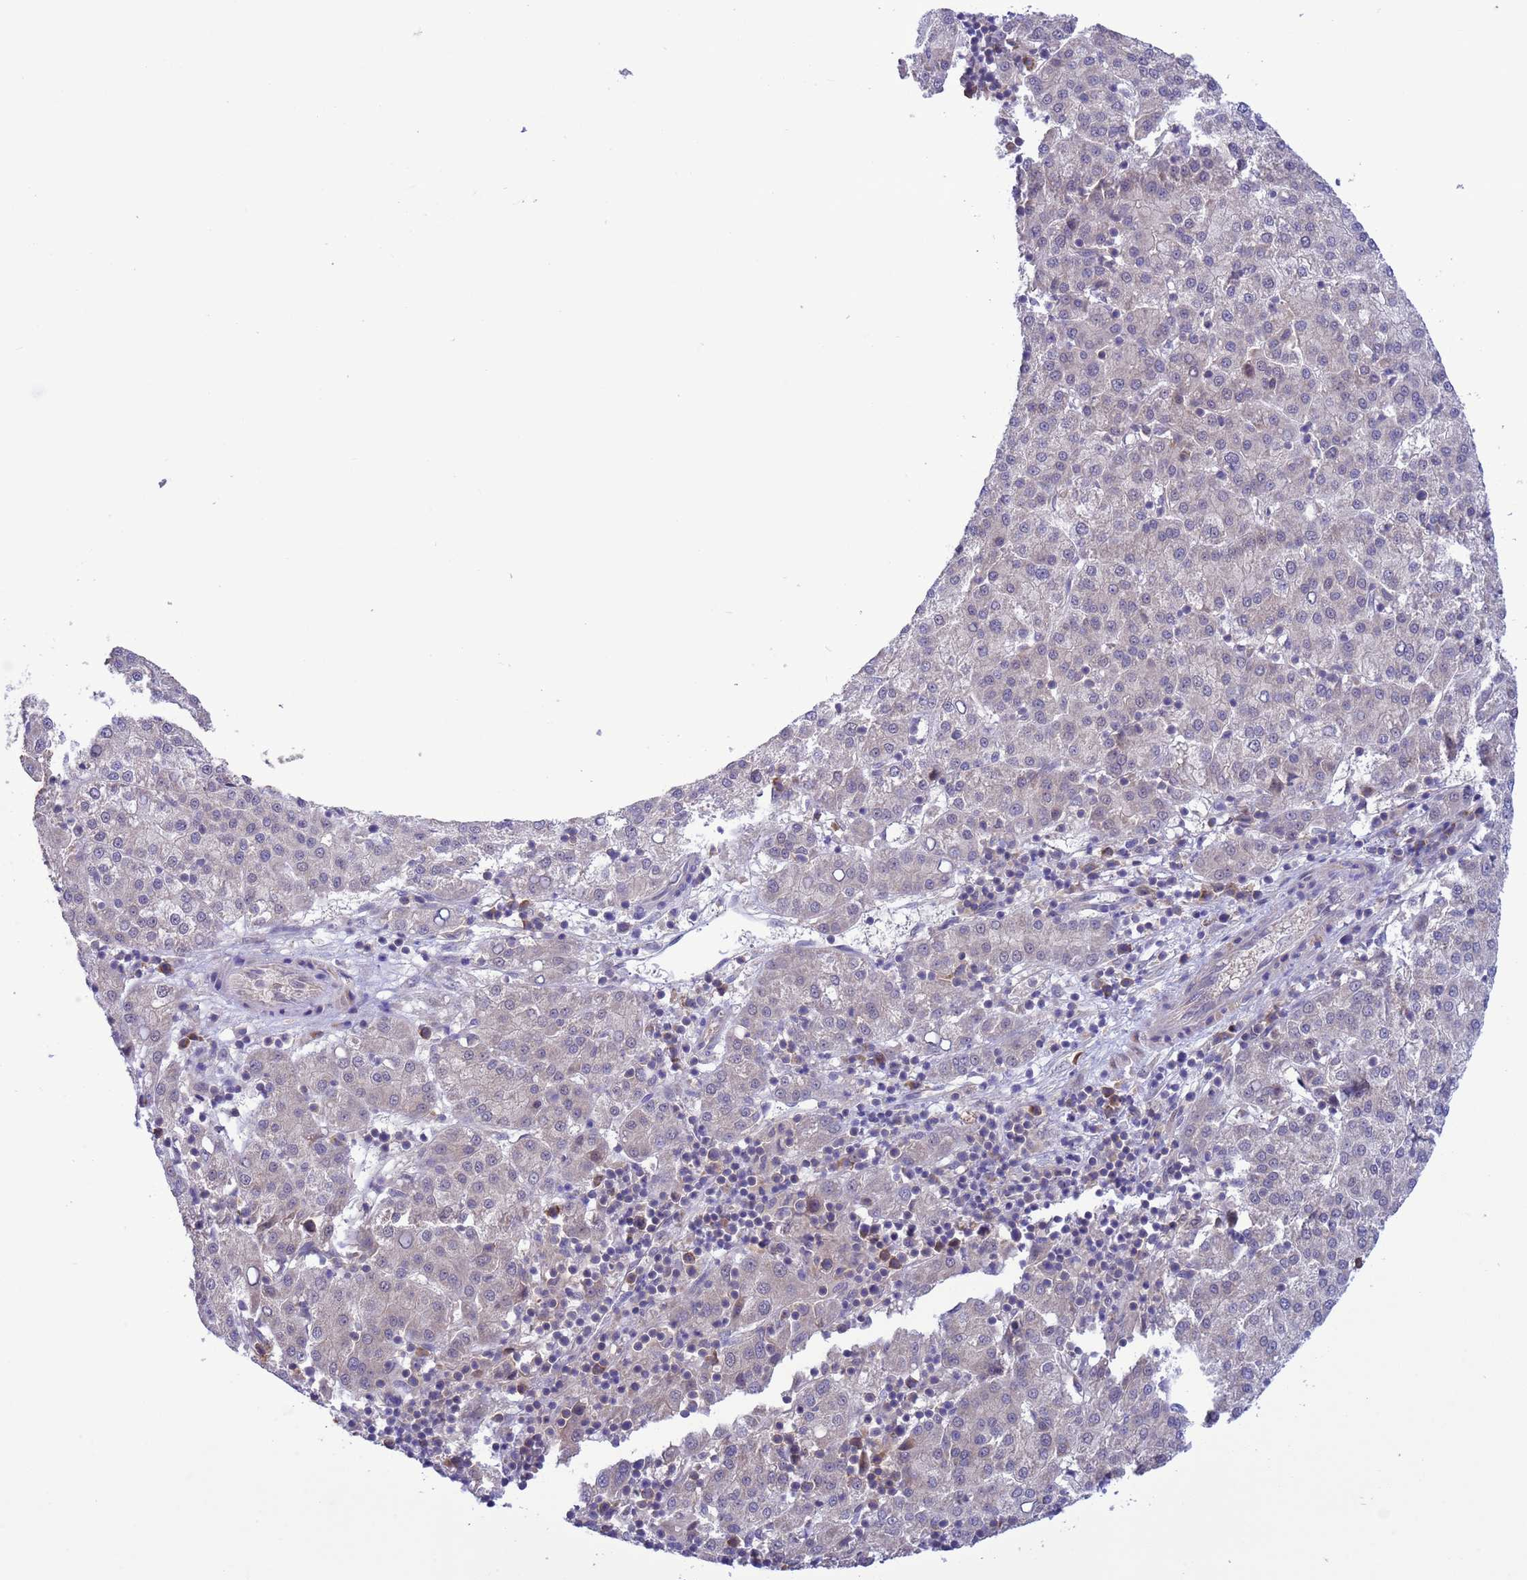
{"staining": {"intensity": "negative", "quantity": "none", "location": "none"}, "tissue": "liver cancer", "cell_type": "Tumor cells", "image_type": "cancer", "snomed": [{"axis": "morphology", "description": "Carcinoma, Hepatocellular, NOS"}, {"axis": "topography", "description": "Liver"}], "caption": "This is an immunohistochemistry (IHC) photomicrograph of liver cancer (hepatocellular carcinoma). There is no expression in tumor cells.", "gene": "ZNF461", "patient": {"sex": "female", "age": 58}}